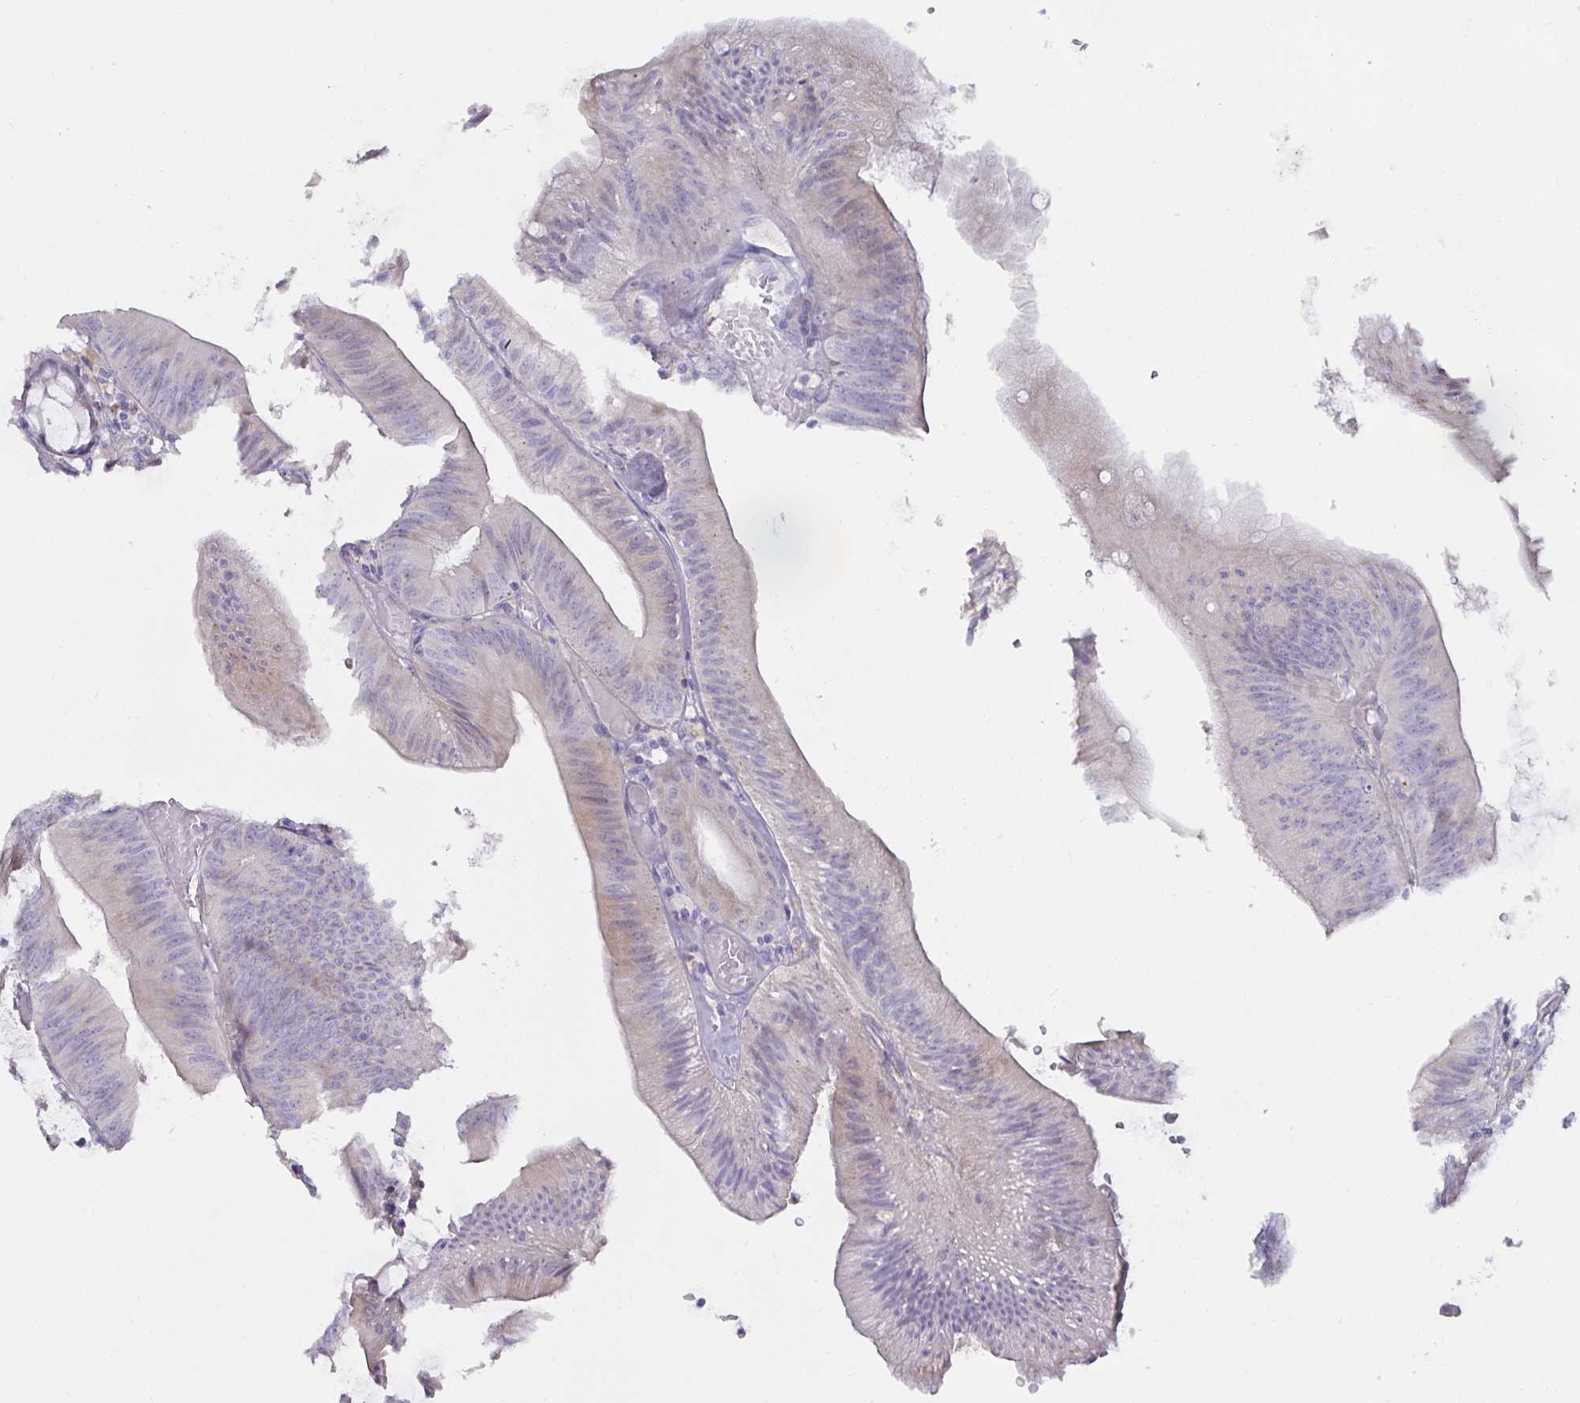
{"staining": {"intensity": "weak", "quantity": "25%-75%", "location": "cytoplasmic/membranous"}, "tissue": "colorectal cancer", "cell_type": "Tumor cells", "image_type": "cancer", "snomed": [{"axis": "morphology", "description": "Adenocarcinoma, NOS"}, {"axis": "topography", "description": "Colon"}], "caption": "IHC image of colorectal cancer stained for a protein (brown), which reveals low levels of weak cytoplasmic/membranous expression in about 25%-75% of tumor cells.", "gene": "METTL22", "patient": {"sex": "male", "age": 84}}